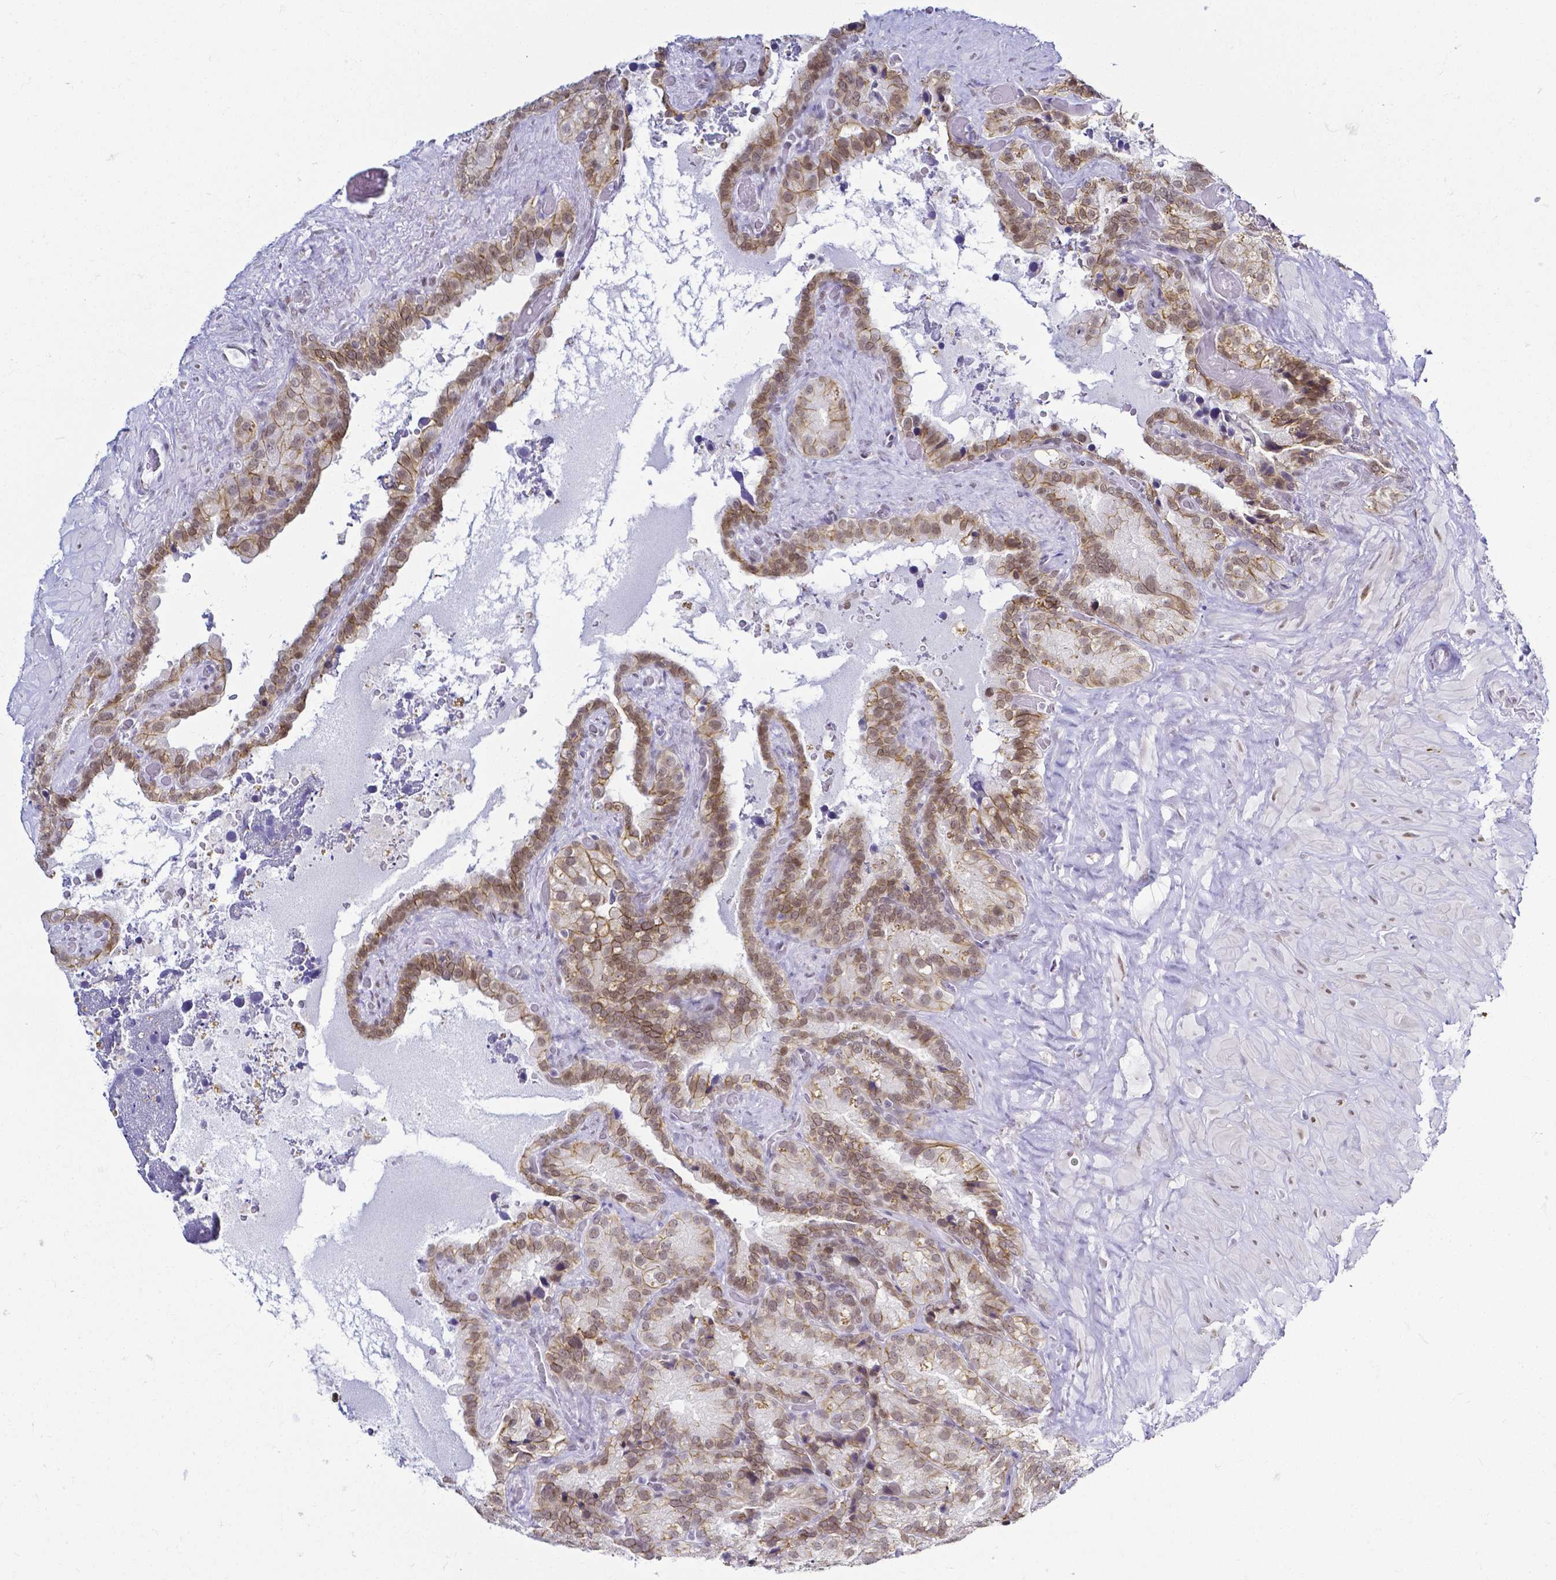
{"staining": {"intensity": "moderate", "quantity": "25%-75%", "location": "cytoplasmic/membranous"}, "tissue": "seminal vesicle", "cell_type": "Glandular cells", "image_type": "normal", "snomed": [{"axis": "morphology", "description": "Normal tissue, NOS"}, {"axis": "topography", "description": "Seminal veicle"}], "caption": "This photomicrograph exhibits normal seminal vesicle stained with IHC to label a protein in brown. The cytoplasmic/membranous of glandular cells show moderate positivity for the protein. Nuclei are counter-stained blue.", "gene": "FAM83G", "patient": {"sex": "male", "age": 60}}